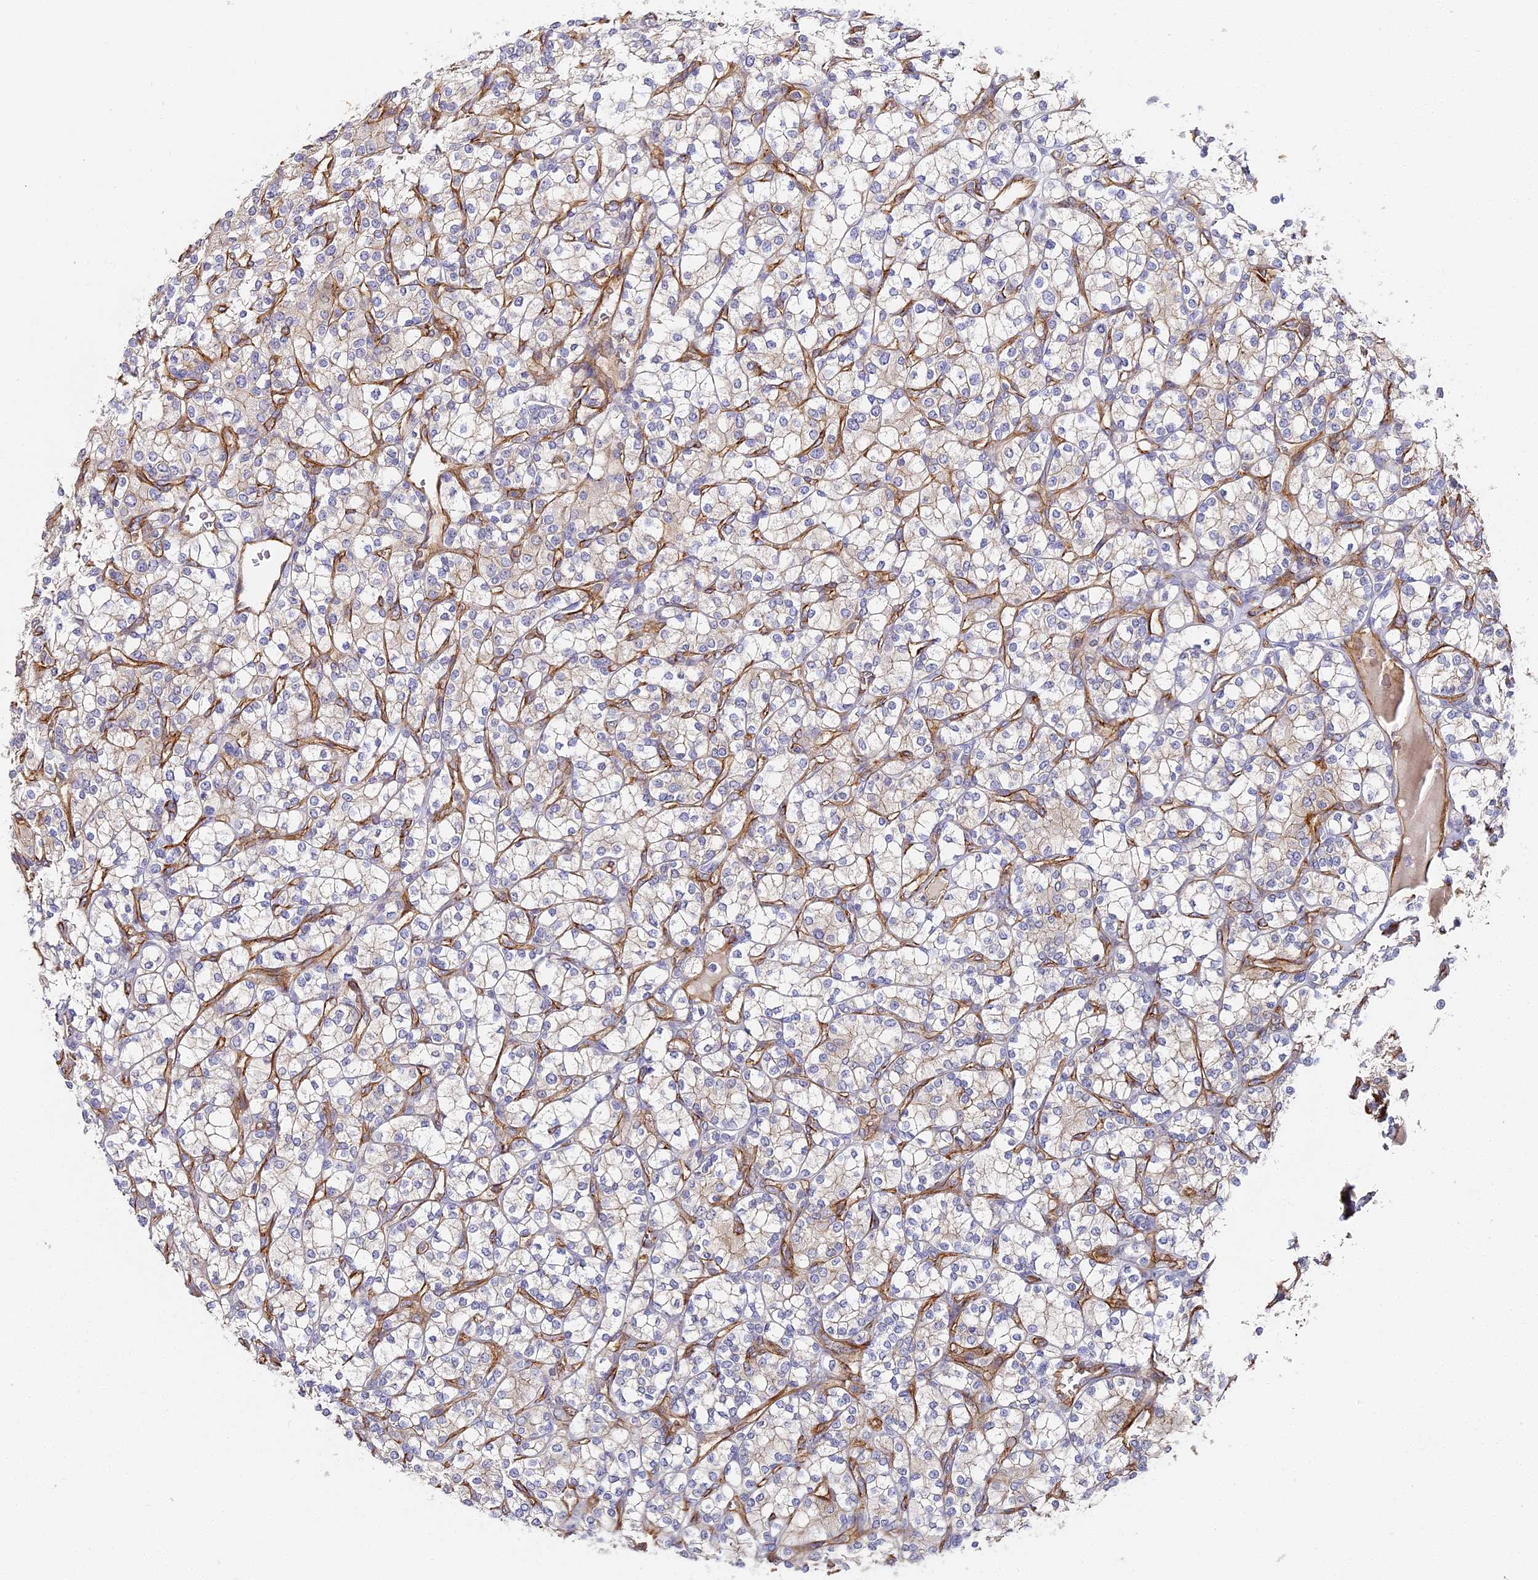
{"staining": {"intensity": "negative", "quantity": "none", "location": "none"}, "tissue": "renal cancer", "cell_type": "Tumor cells", "image_type": "cancer", "snomed": [{"axis": "morphology", "description": "Adenocarcinoma, NOS"}, {"axis": "topography", "description": "Kidney"}], "caption": "Micrograph shows no significant protein staining in tumor cells of adenocarcinoma (renal).", "gene": "CCDC30", "patient": {"sex": "male", "age": 77}}